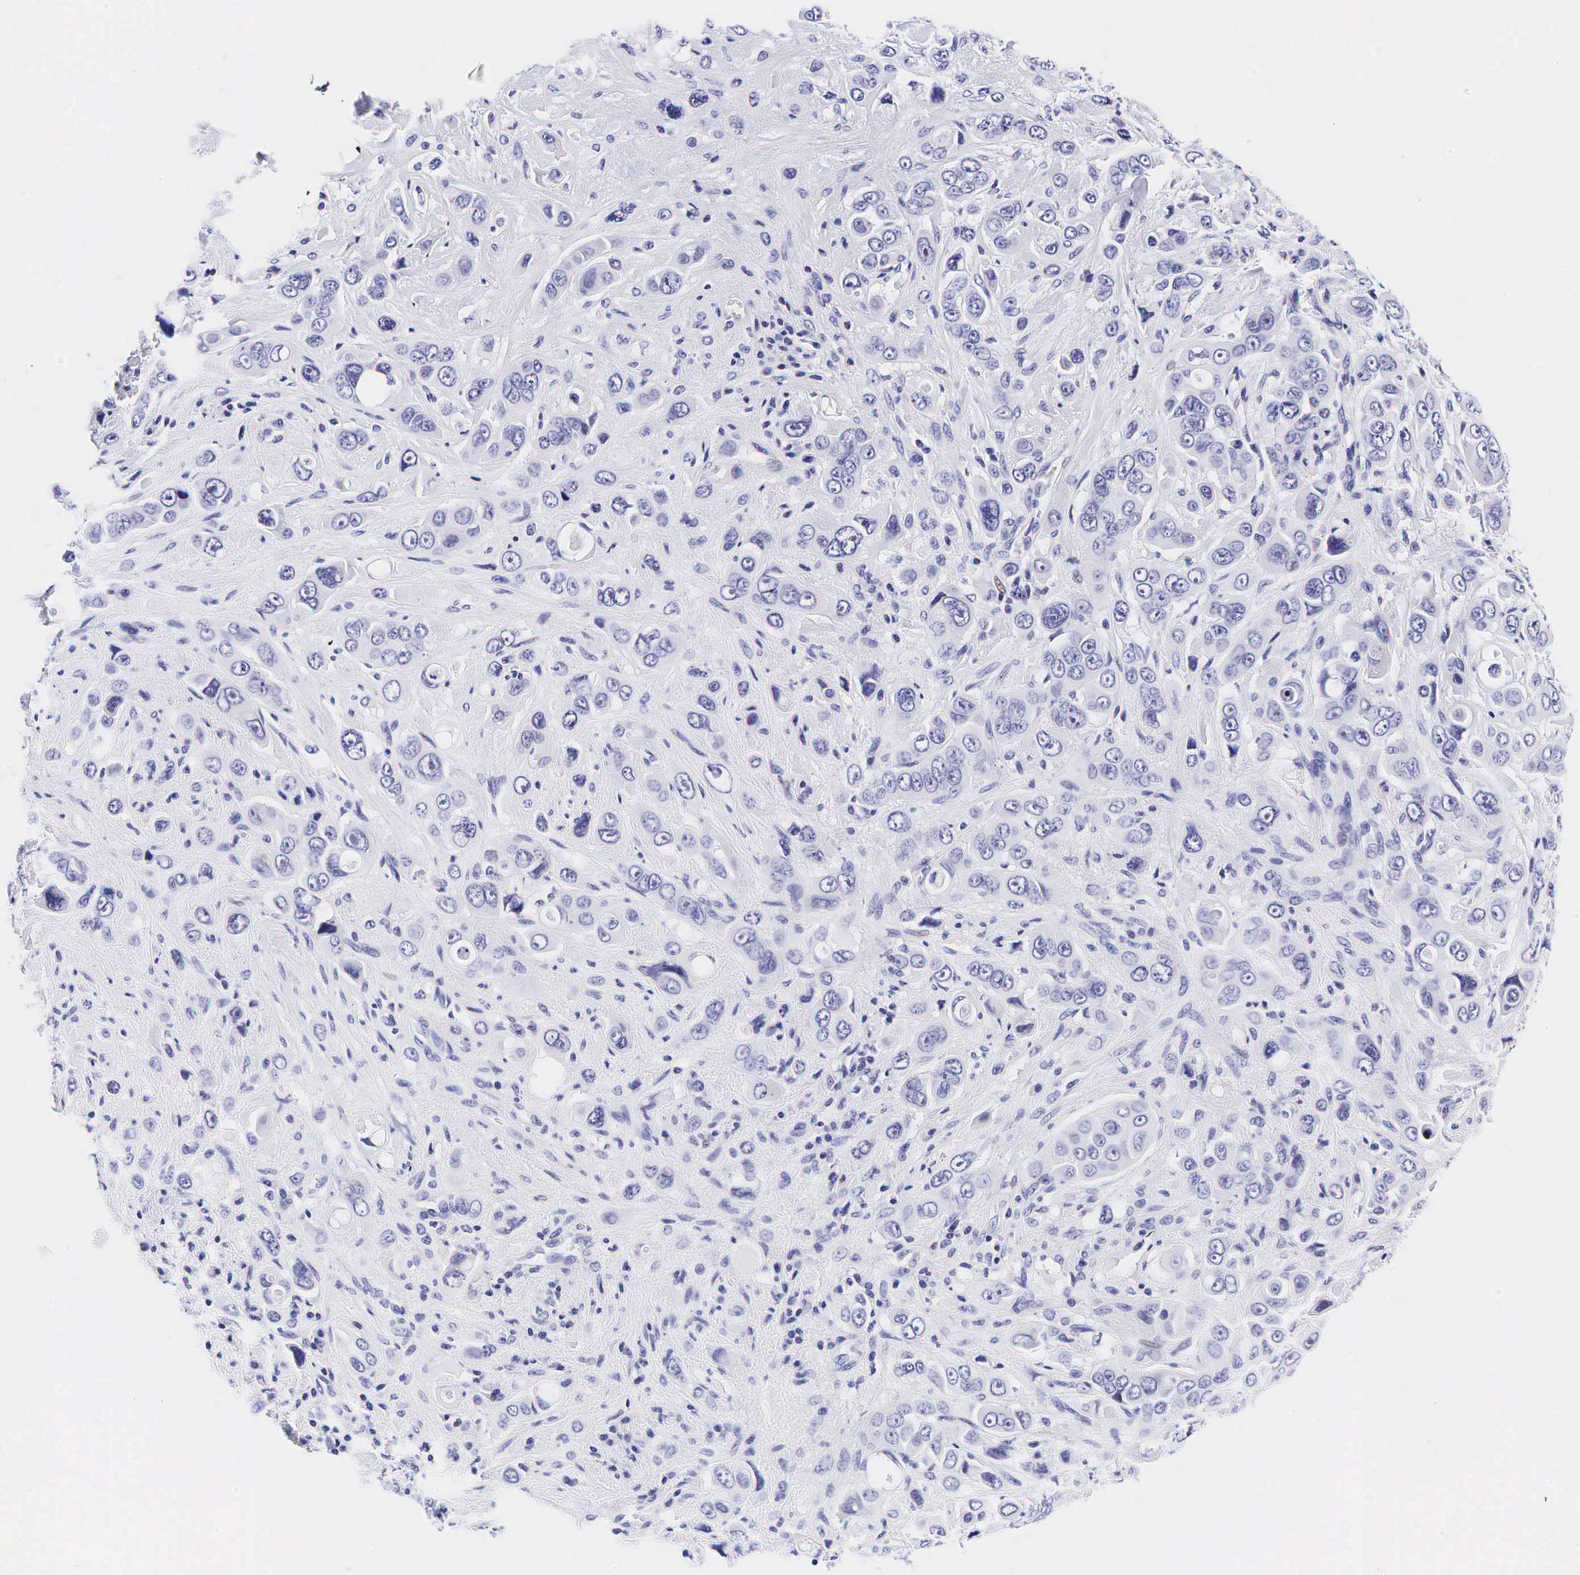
{"staining": {"intensity": "negative", "quantity": "none", "location": "none"}, "tissue": "liver cancer", "cell_type": "Tumor cells", "image_type": "cancer", "snomed": [{"axis": "morphology", "description": "Cholangiocarcinoma"}, {"axis": "topography", "description": "Liver"}], "caption": "High power microscopy histopathology image of an immunohistochemistry (IHC) image of cholangiocarcinoma (liver), revealing no significant positivity in tumor cells.", "gene": "CALD1", "patient": {"sex": "female", "age": 79}}